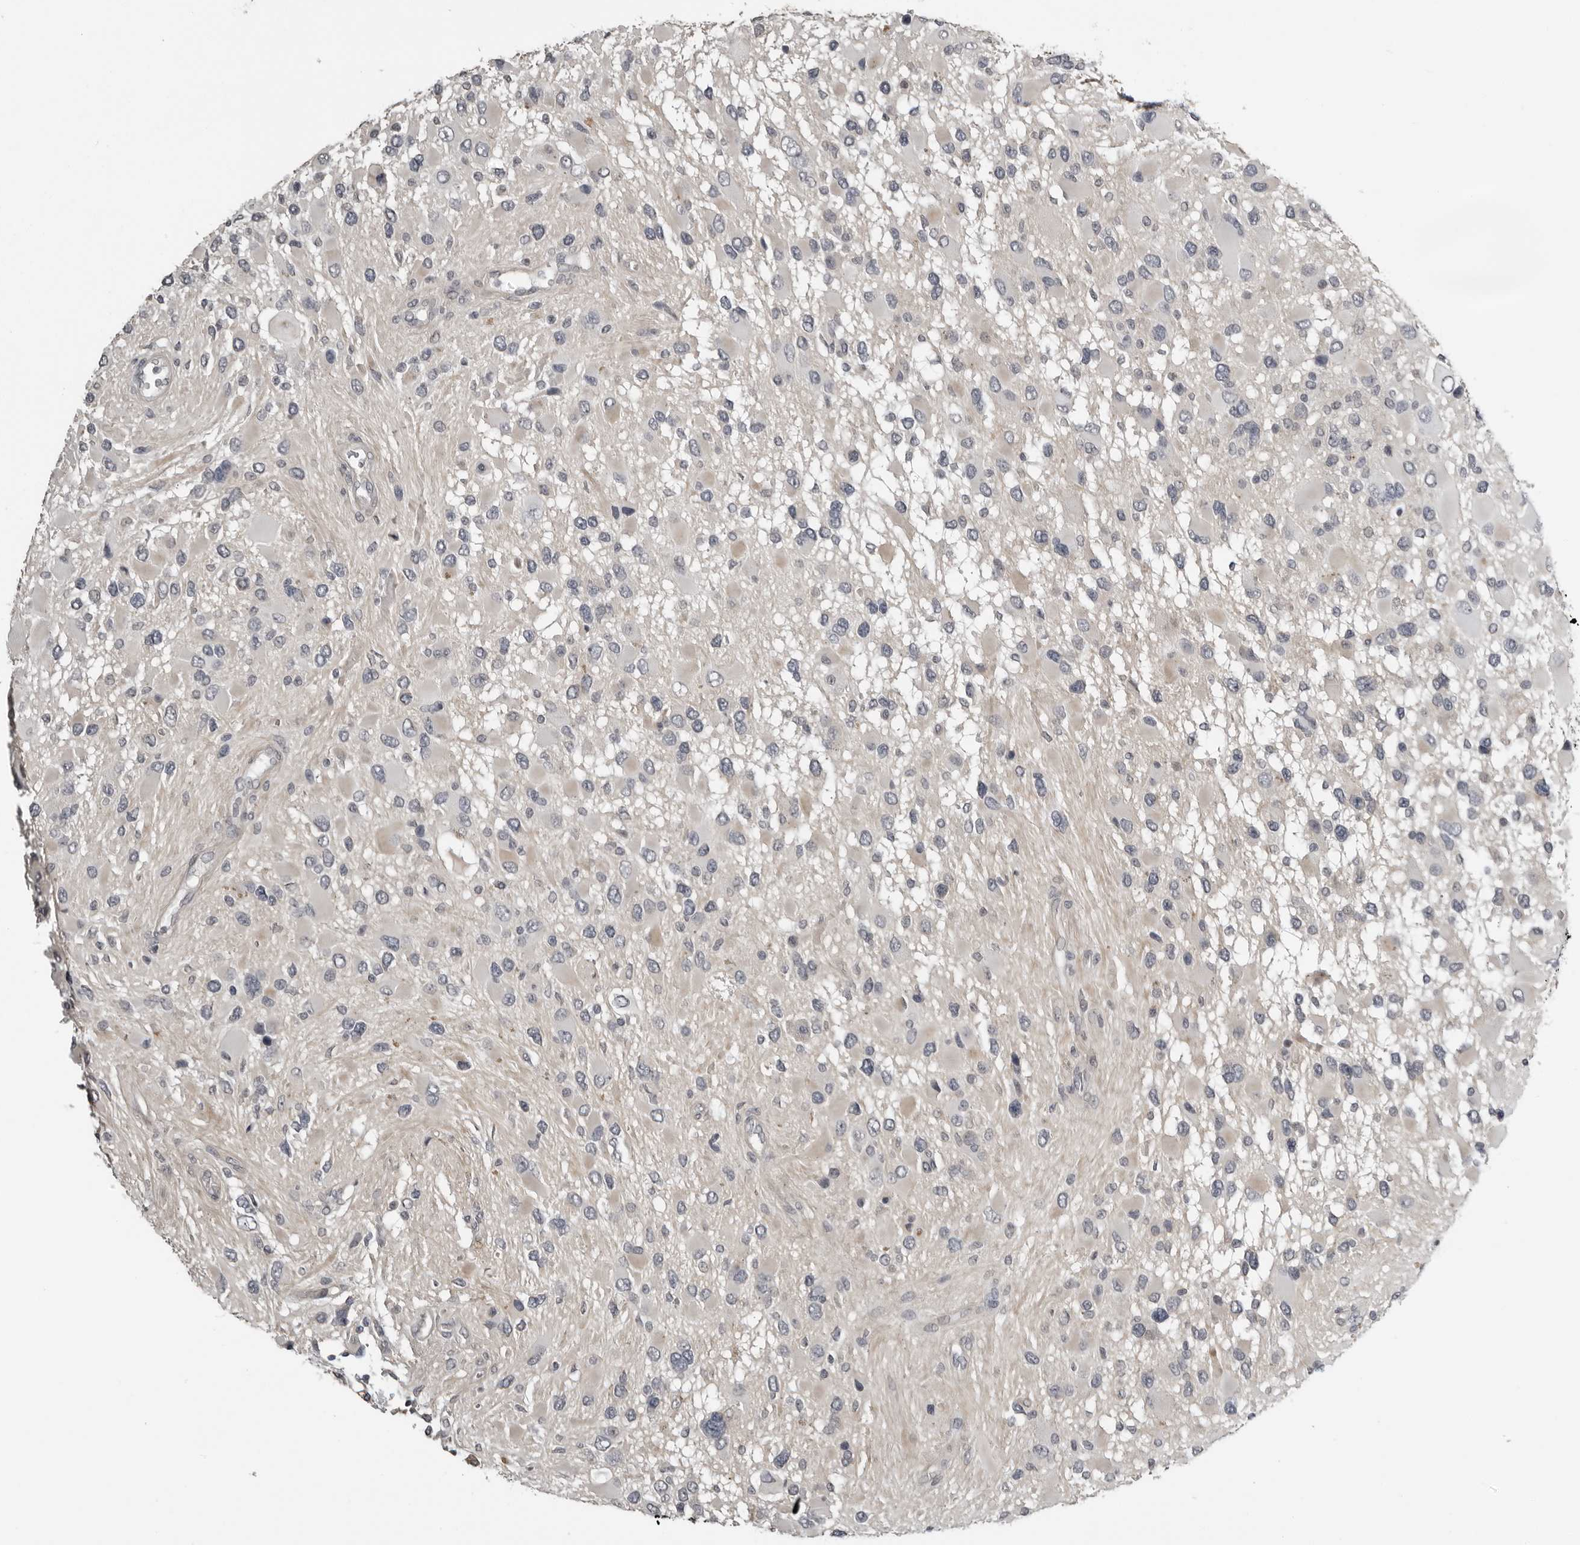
{"staining": {"intensity": "negative", "quantity": "none", "location": "none"}, "tissue": "glioma", "cell_type": "Tumor cells", "image_type": "cancer", "snomed": [{"axis": "morphology", "description": "Glioma, malignant, High grade"}, {"axis": "topography", "description": "Brain"}], "caption": "Immunohistochemistry of human glioma reveals no positivity in tumor cells. Nuclei are stained in blue.", "gene": "PRRX2", "patient": {"sex": "male", "age": 53}}